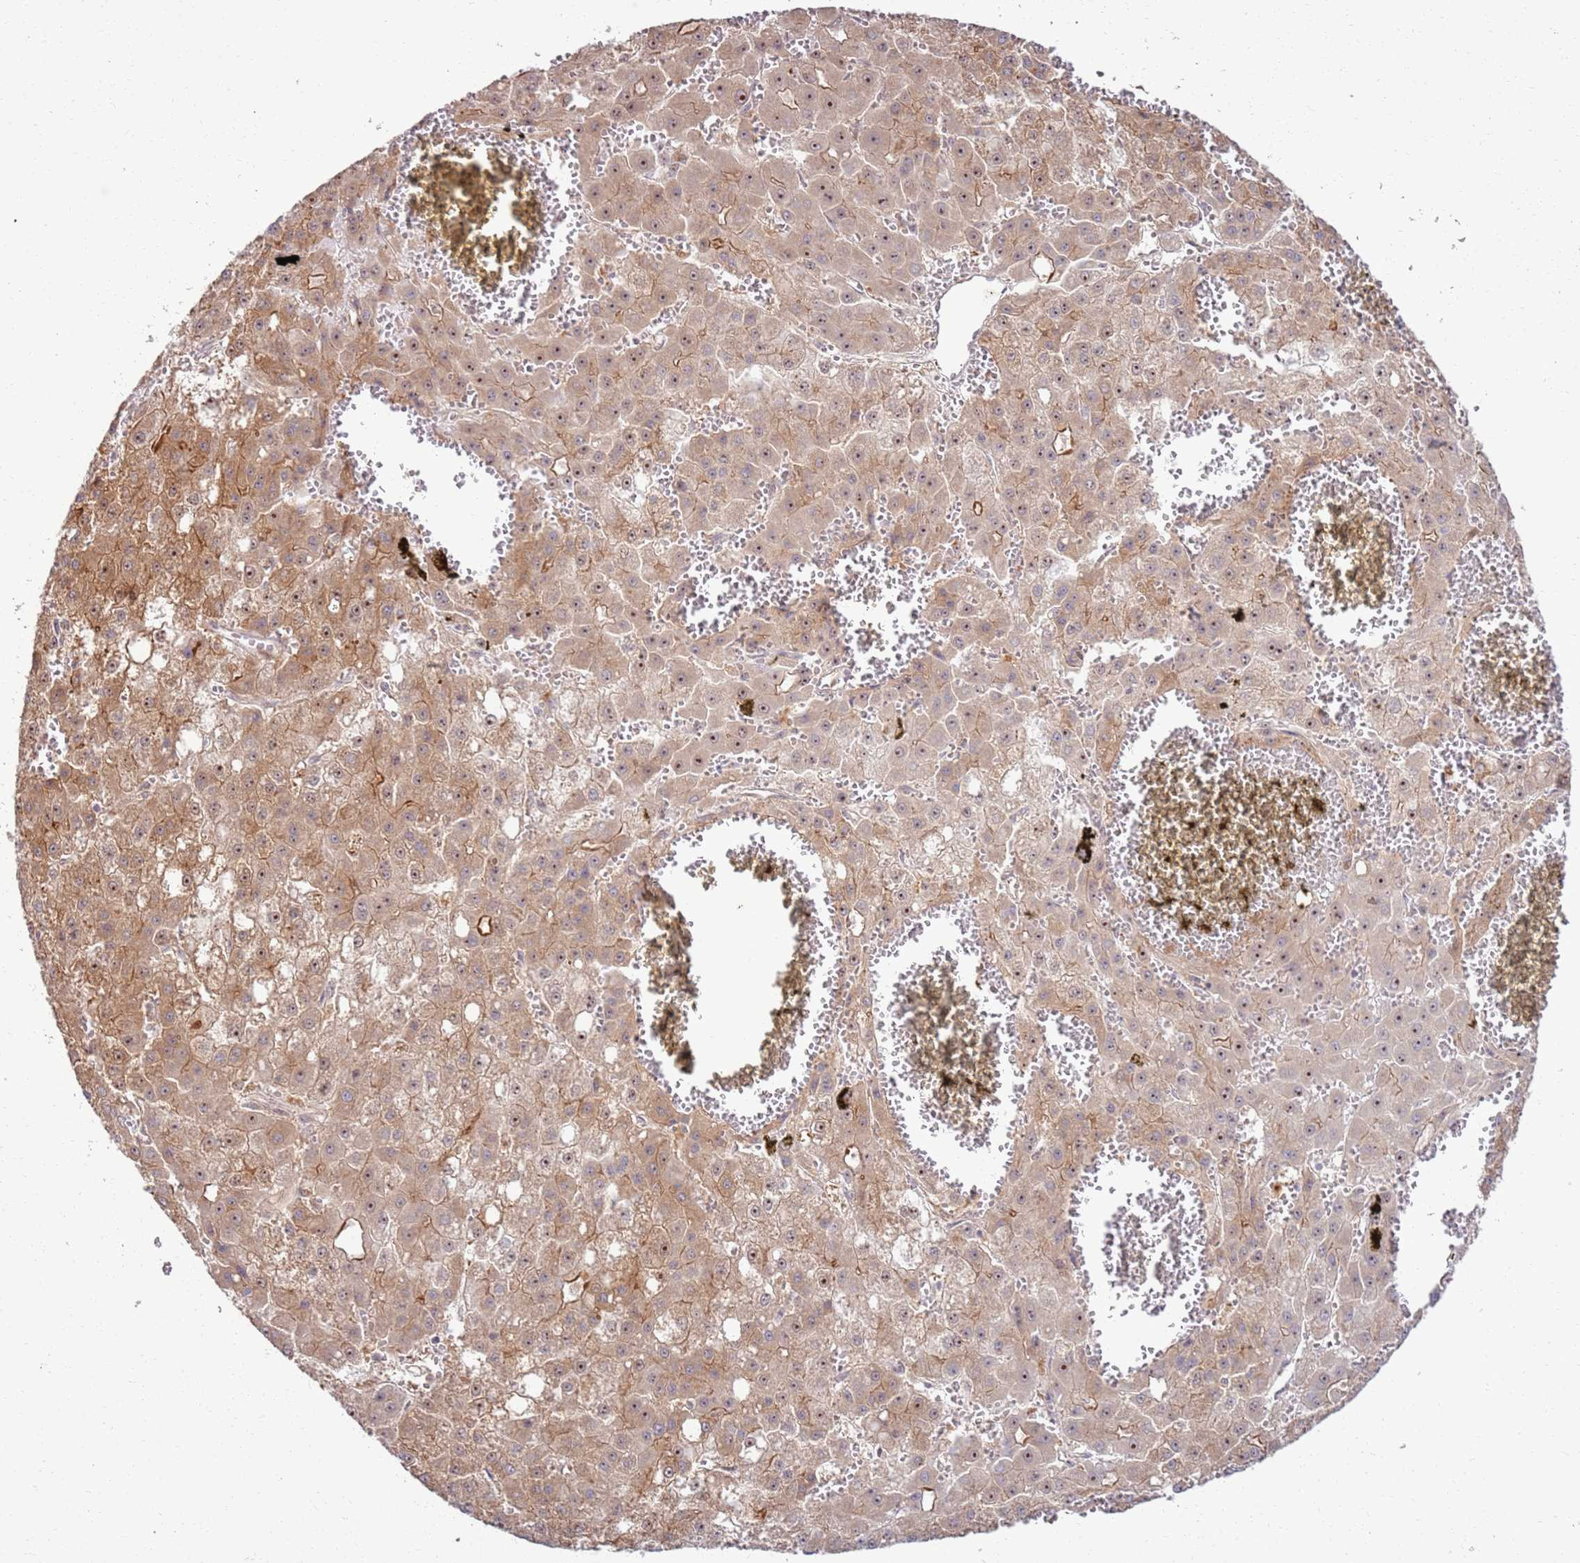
{"staining": {"intensity": "moderate", "quantity": ">75%", "location": "cytoplasmic/membranous,nuclear"}, "tissue": "liver cancer", "cell_type": "Tumor cells", "image_type": "cancer", "snomed": [{"axis": "morphology", "description": "Carcinoma, Hepatocellular, NOS"}, {"axis": "topography", "description": "Liver"}], "caption": "IHC image of liver hepatocellular carcinoma stained for a protein (brown), which demonstrates medium levels of moderate cytoplasmic/membranous and nuclear expression in about >75% of tumor cells.", "gene": "CNPY1", "patient": {"sex": "male", "age": 47}}